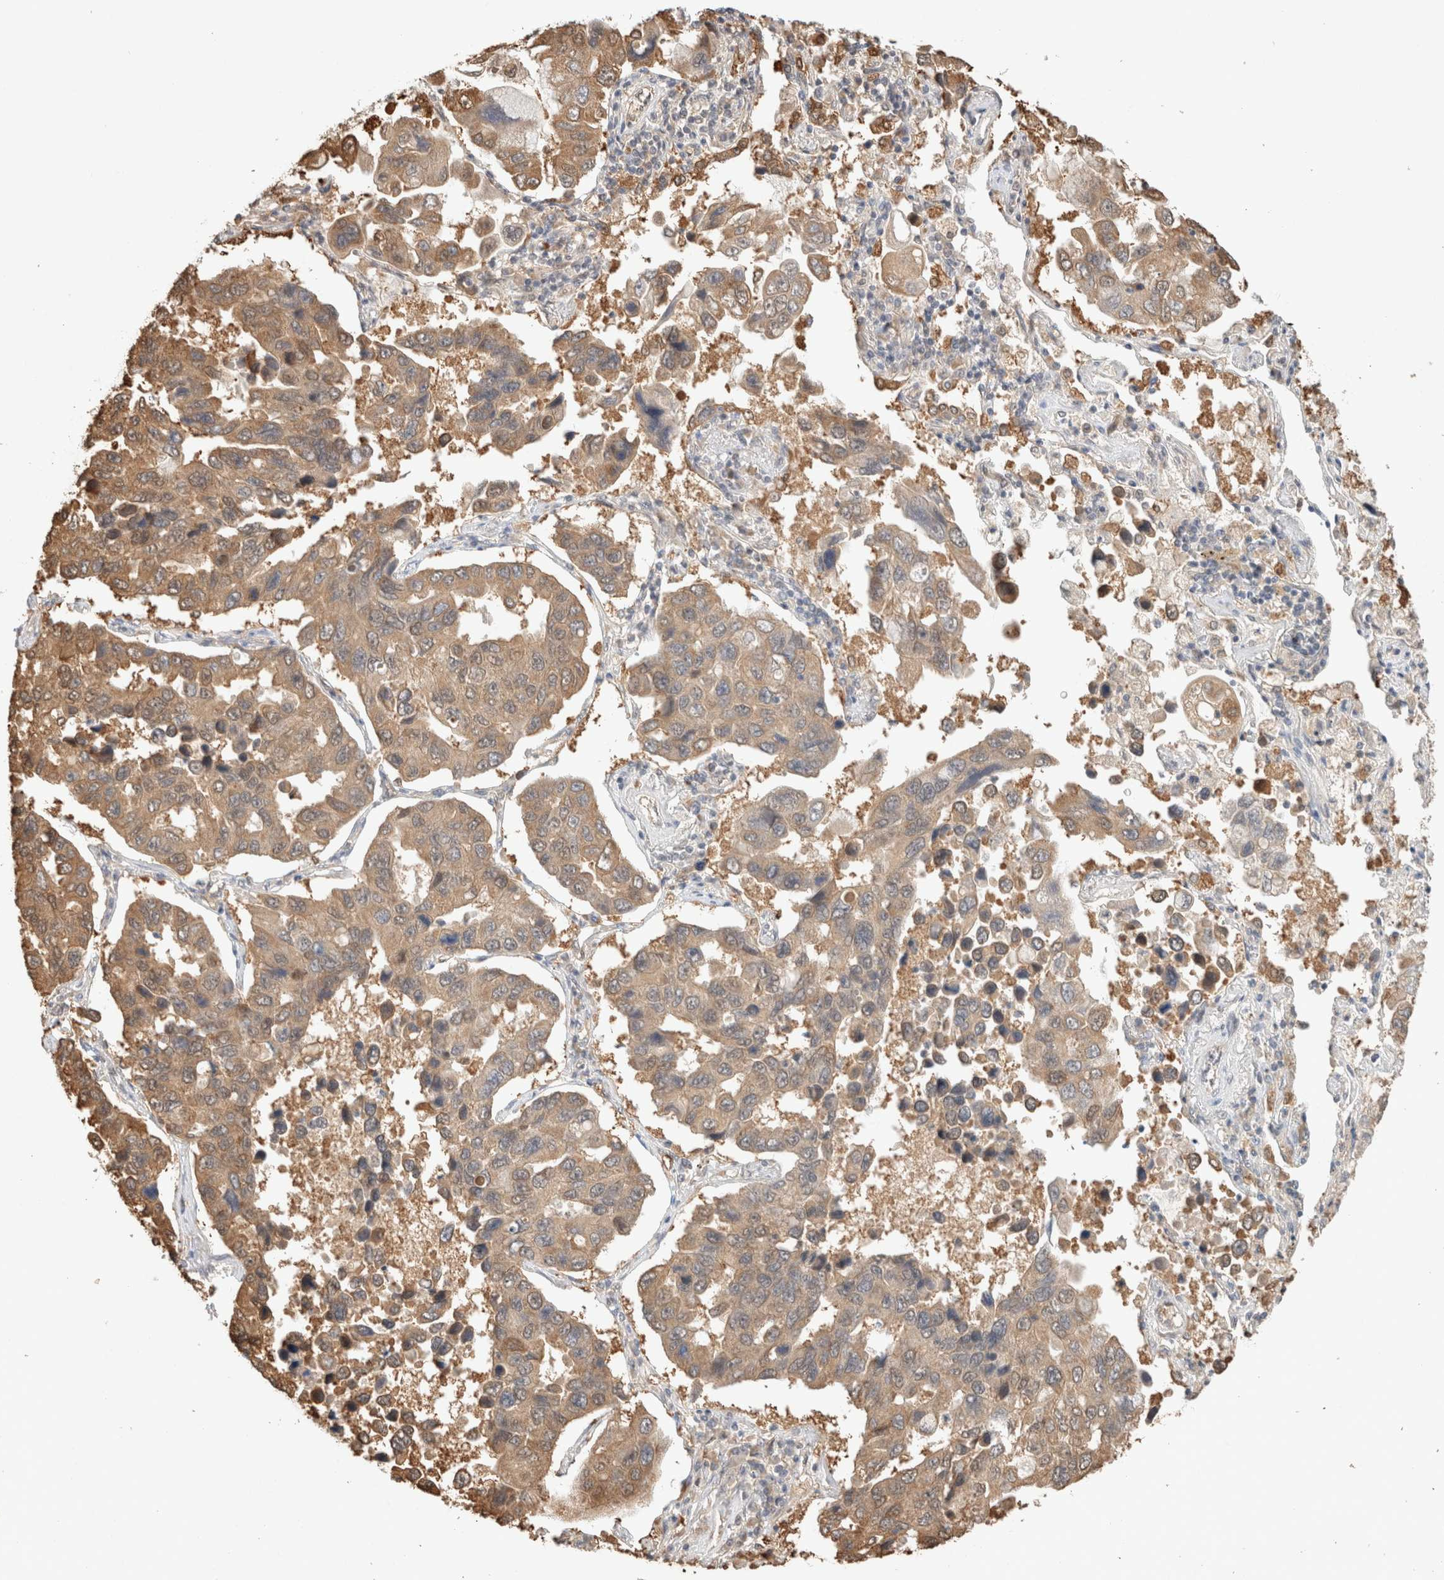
{"staining": {"intensity": "weak", "quantity": "25%-75%", "location": "cytoplasmic/membranous,nuclear"}, "tissue": "lung cancer", "cell_type": "Tumor cells", "image_type": "cancer", "snomed": [{"axis": "morphology", "description": "Adenocarcinoma, NOS"}, {"axis": "topography", "description": "Lung"}], "caption": "IHC (DAB) staining of lung cancer (adenocarcinoma) displays weak cytoplasmic/membranous and nuclear protein expression in about 25%-75% of tumor cells.", "gene": "CA13", "patient": {"sex": "male", "age": 64}}